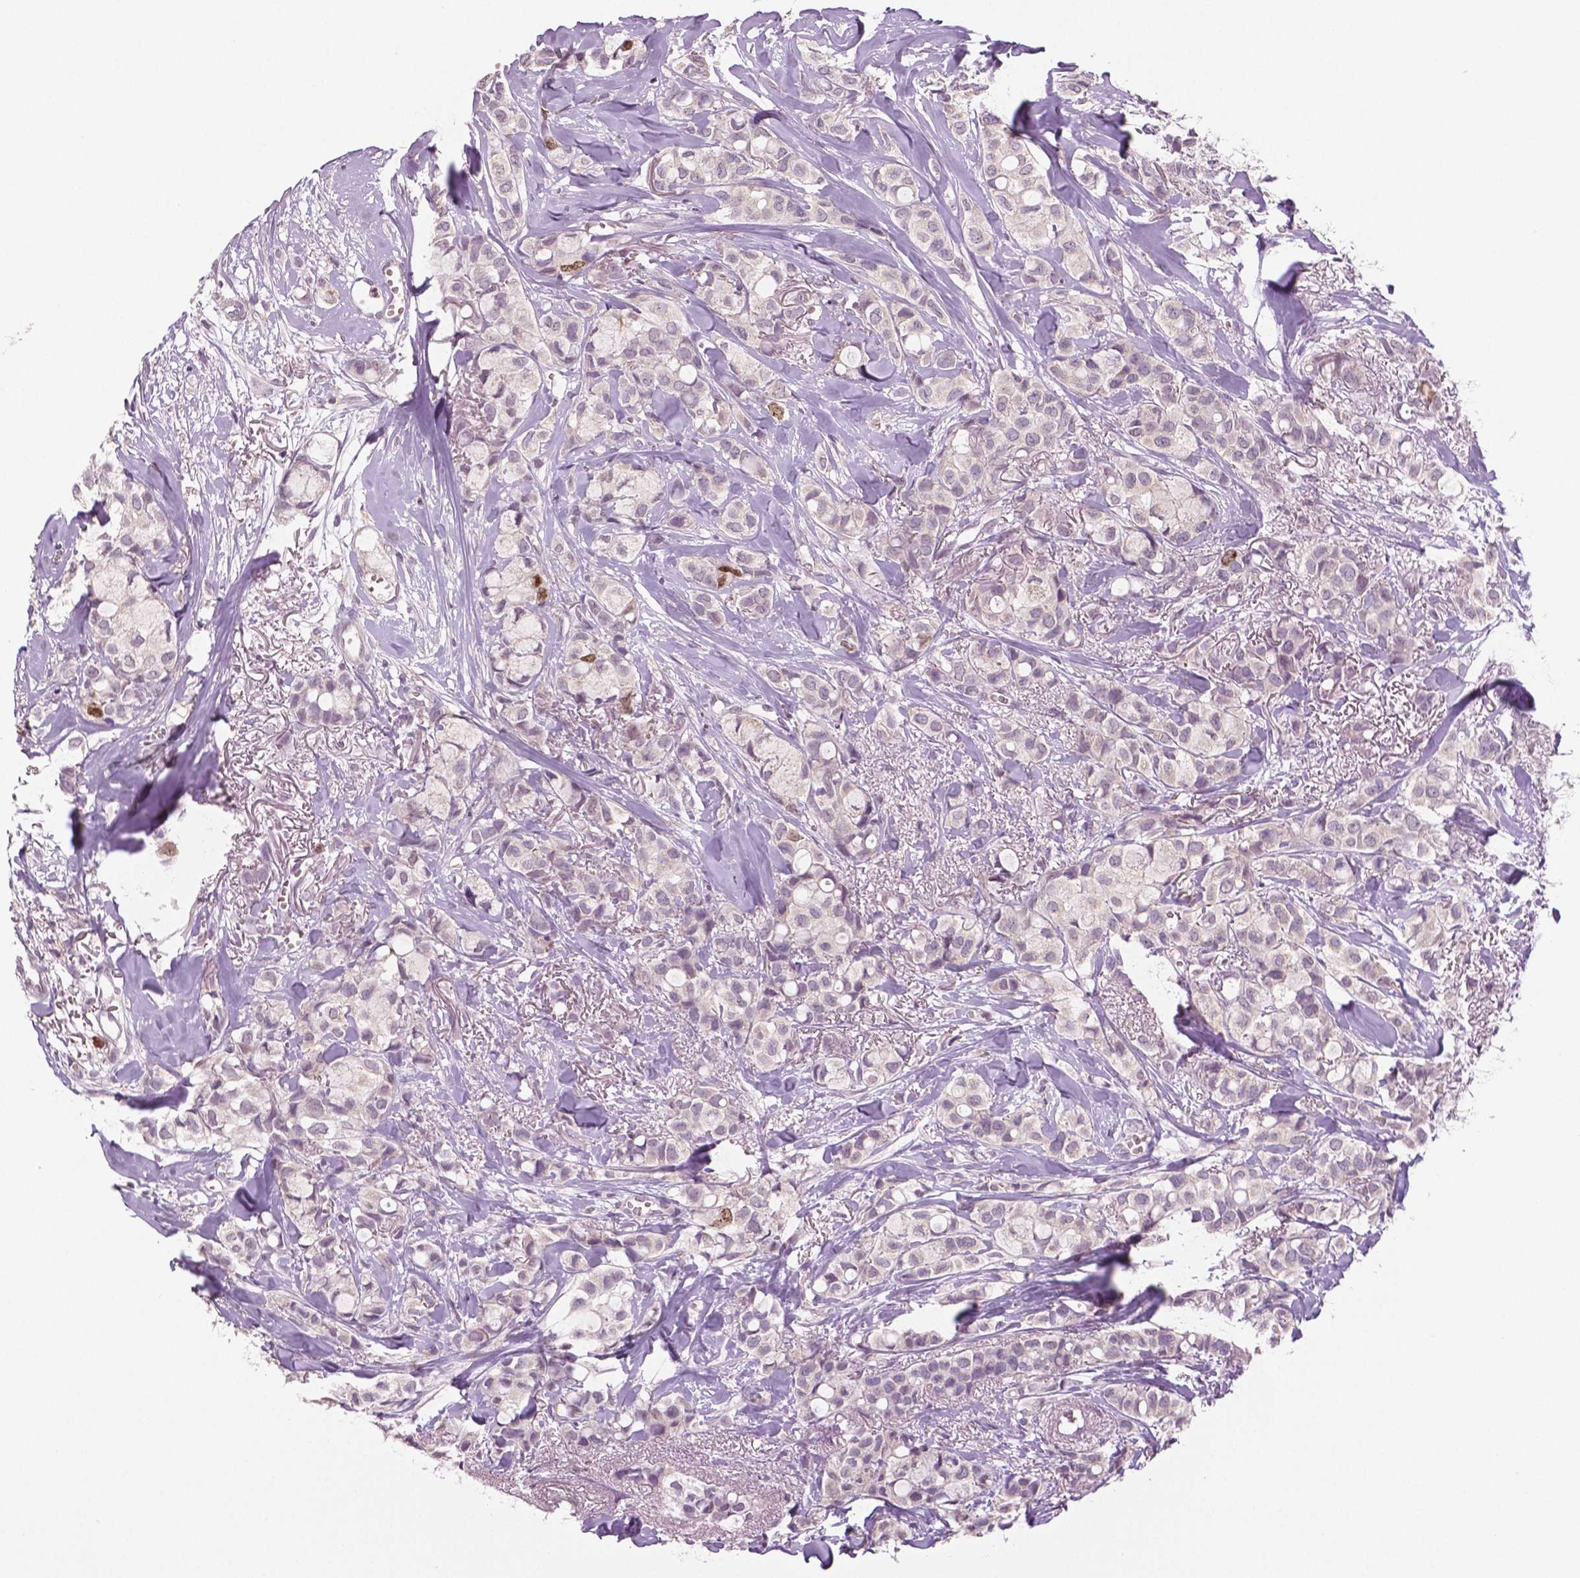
{"staining": {"intensity": "moderate", "quantity": "<25%", "location": "nuclear"}, "tissue": "breast cancer", "cell_type": "Tumor cells", "image_type": "cancer", "snomed": [{"axis": "morphology", "description": "Duct carcinoma"}, {"axis": "topography", "description": "Breast"}], "caption": "Breast cancer stained for a protein exhibits moderate nuclear positivity in tumor cells. (DAB = brown stain, brightfield microscopy at high magnification).", "gene": "MKI67", "patient": {"sex": "female", "age": 85}}